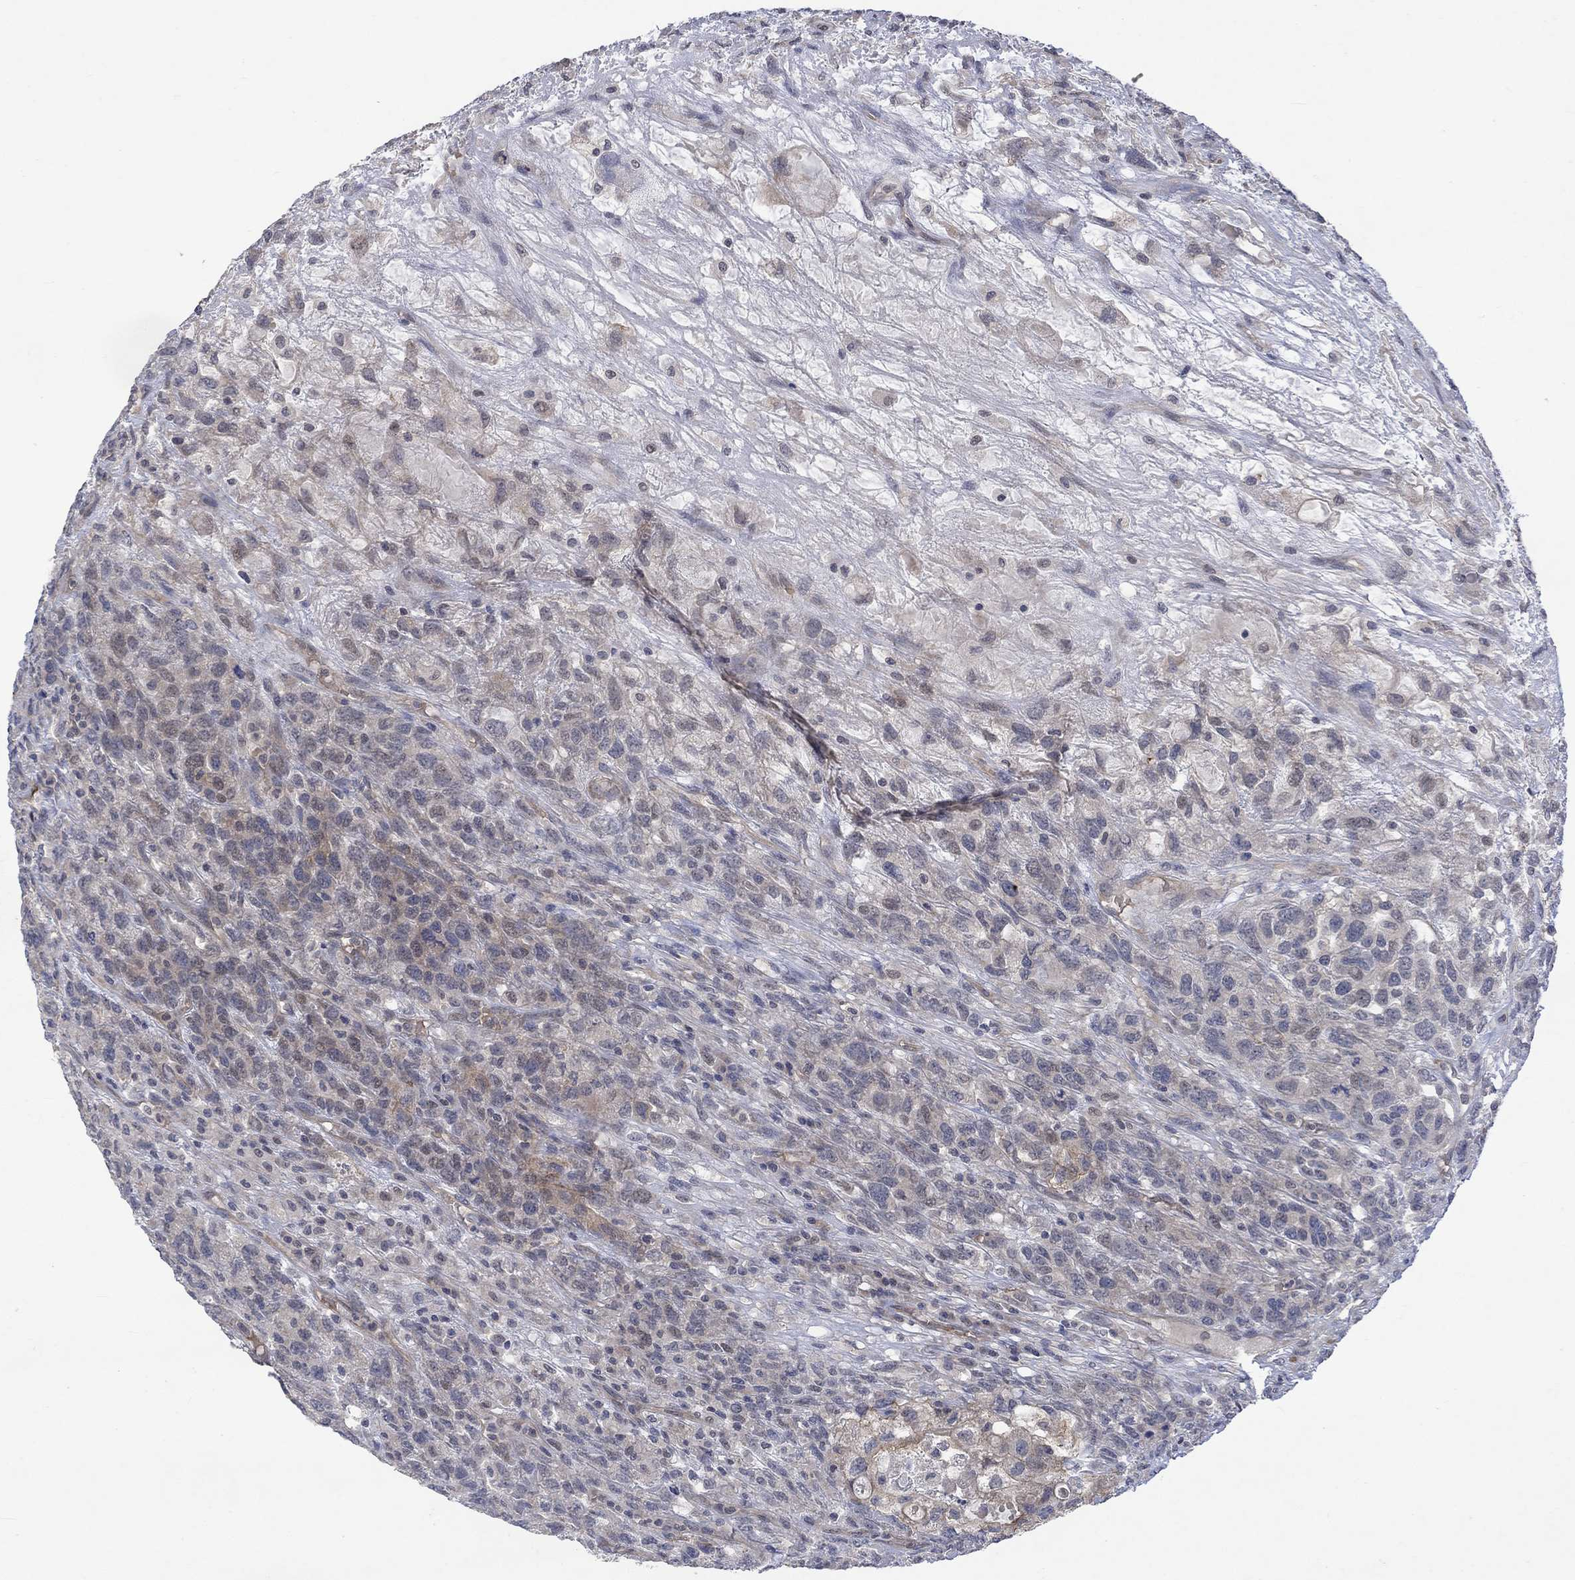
{"staining": {"intensity": "weak", "quantity": "<25%", "location": "cytoplasmic/membranous"}, "tissue": "testis cancer", "cell_type": "Tumor cells", "image_type": "cancer", "snomed": [{"axis": "morphology", "description": "Seminoma, NOS"}, {"axis": "topography", "description": "Testis"}], "caption": "High magnification brightfield microscopy of testis seminoma stained with DAB (3,3'-diaminobenzidine) (brown) and counterstained with hematoxylin (blue): tumor cells show no significant staining.", "gene": "GRIN2D", "patient": {"sex": "male", "age": 52}}